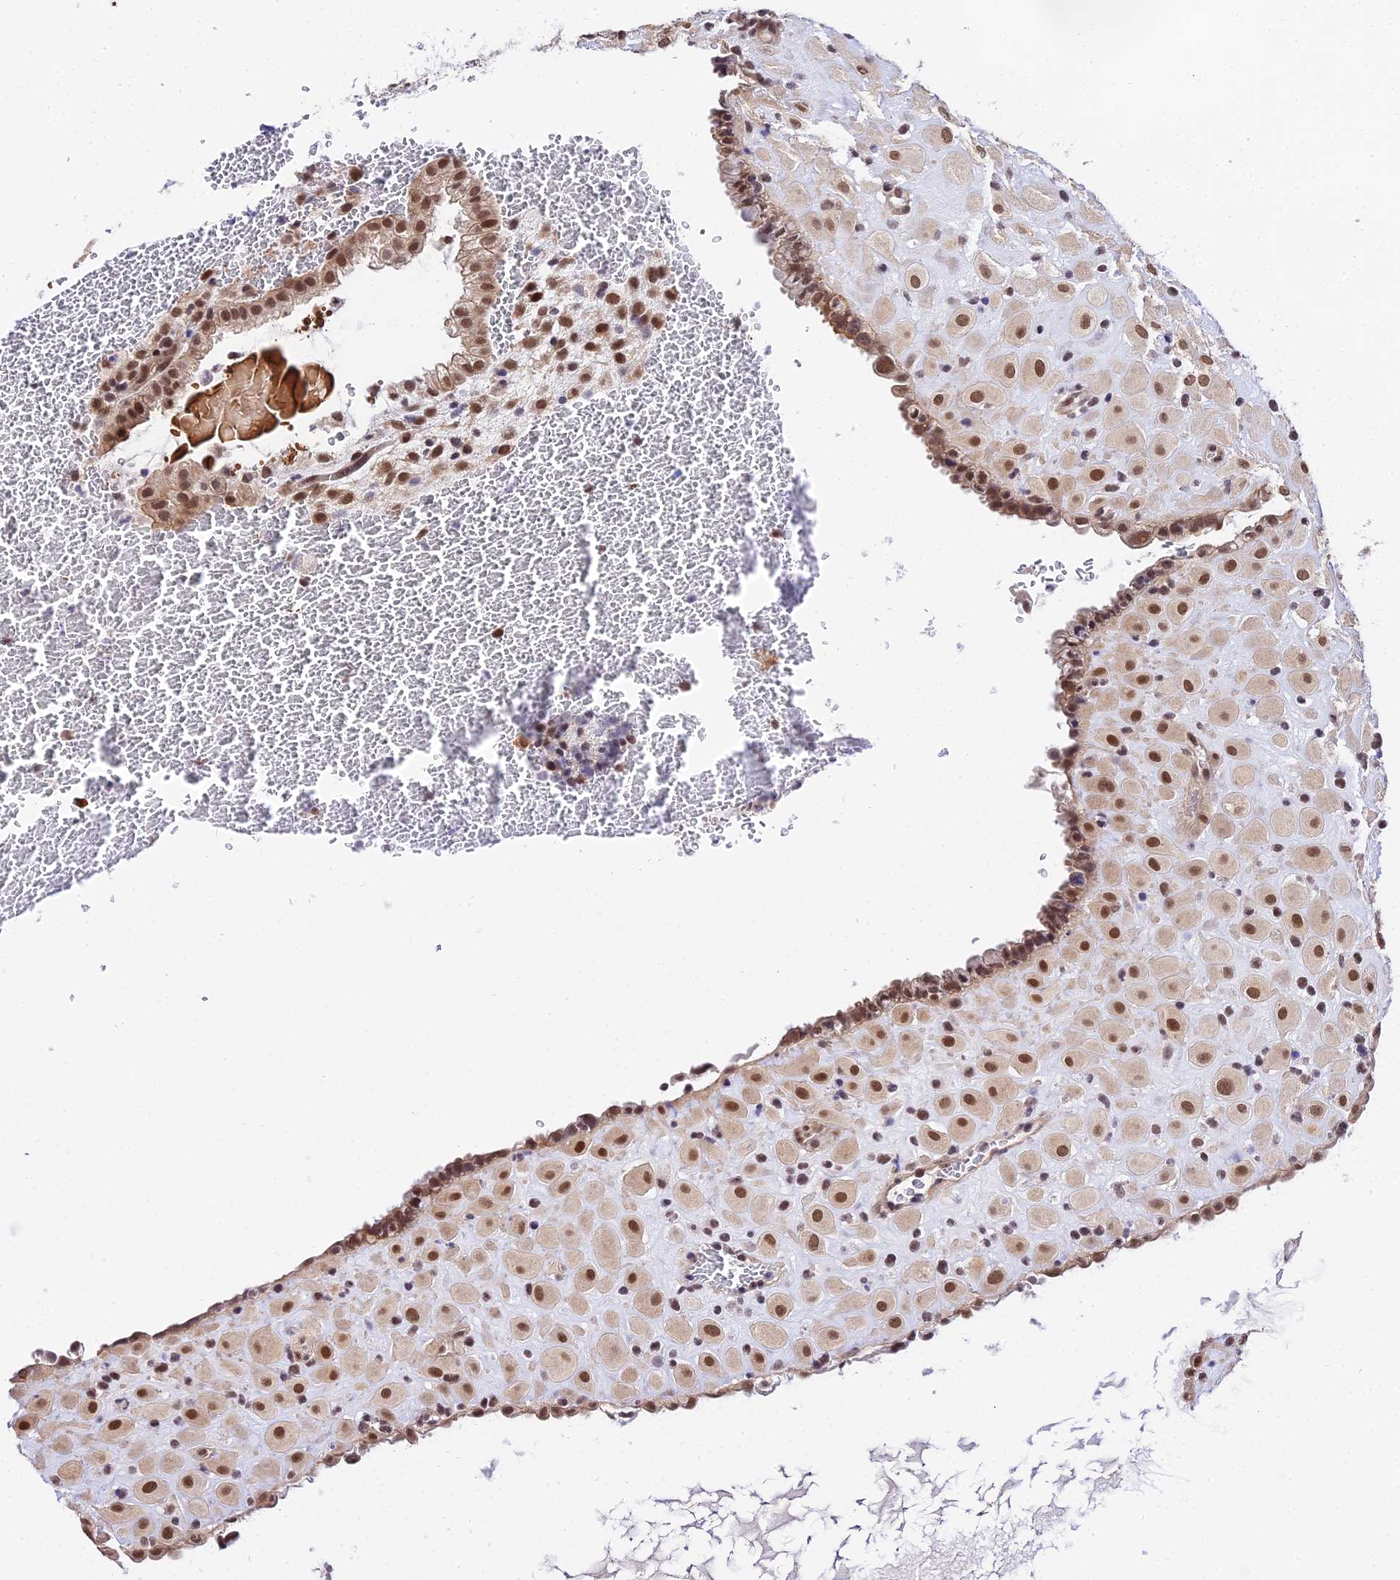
{"staining": {"intensity": "moderate", "quantity": ">75%", "location": "cytoplasmic/membranous,nuclear"}, "tissue": "placenta", "cell_type": "Decidual cells", "image_type": "normal", "snomed": [{"axis": "morphology", "description": "Normal tissue, NOS"}, {"axis": "topography", "description": "Placenta"}], "caption": "The immunohistochemical stain highlights moderate cytoplasmic/membranous,nuclear positivity in decidual cells of unremarkable placenta.", "gene": "POLR2I", "patient": {"sex": "female", "age": 35}}